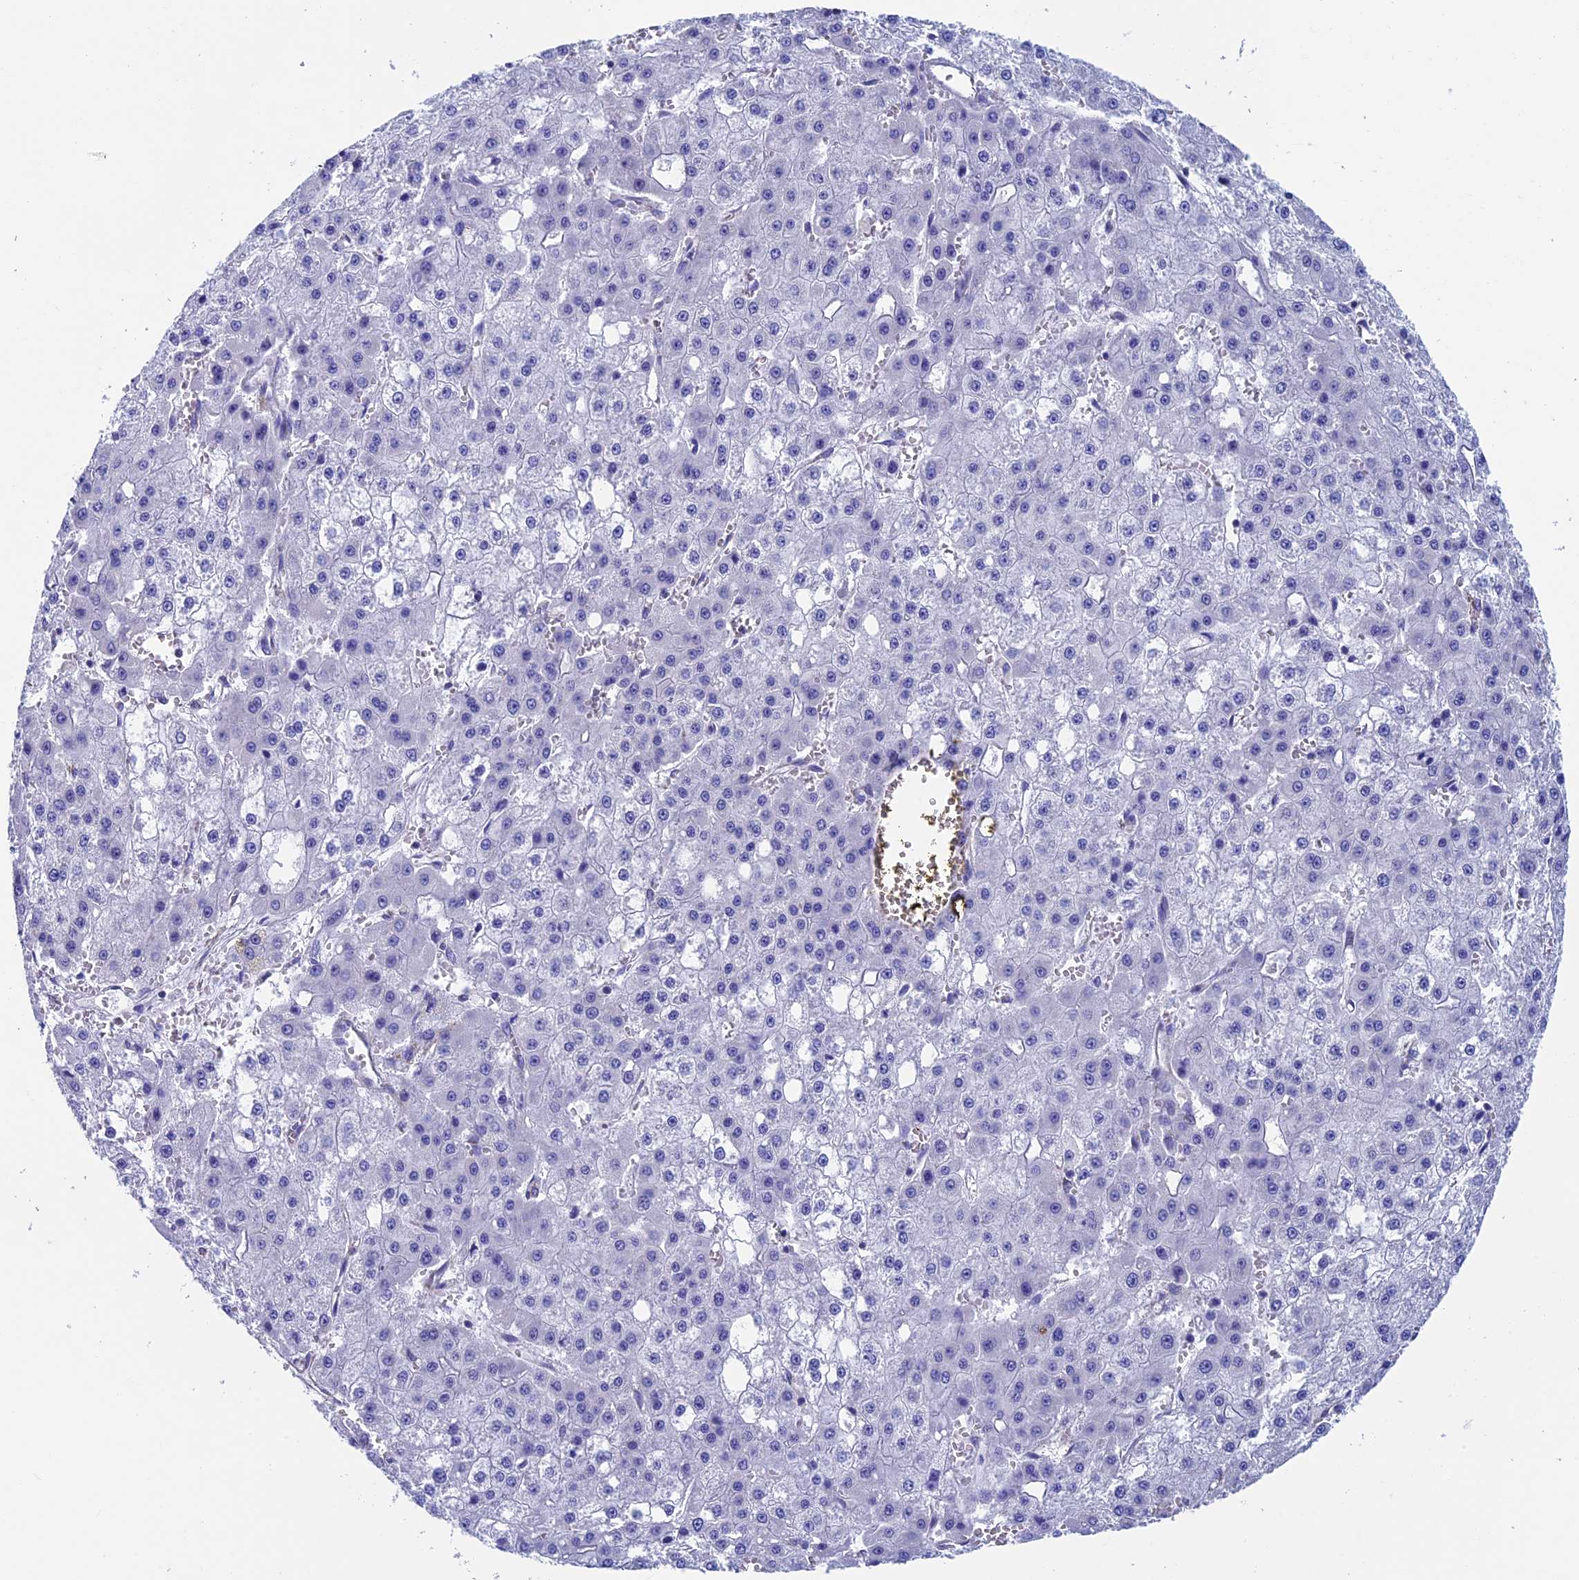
{"staining": {"intensity": "negative", "quantity": "none", "location": "none"}, "tissue": "liver cancer", "cell_type": "Tumor cells", "image_type": "cancer", "snomed": [{"axis": "morphology", "description": "Carcinoma, Hepatocellular, NOS"}, {"axis": "topography", "description": "Liver"}], "caption": "Tumor cells show no significant positivity in hepatocellular carcinoma (liver).", "gene": "SEPTIN1", "patient": {"sex": "male", "age": 47}}